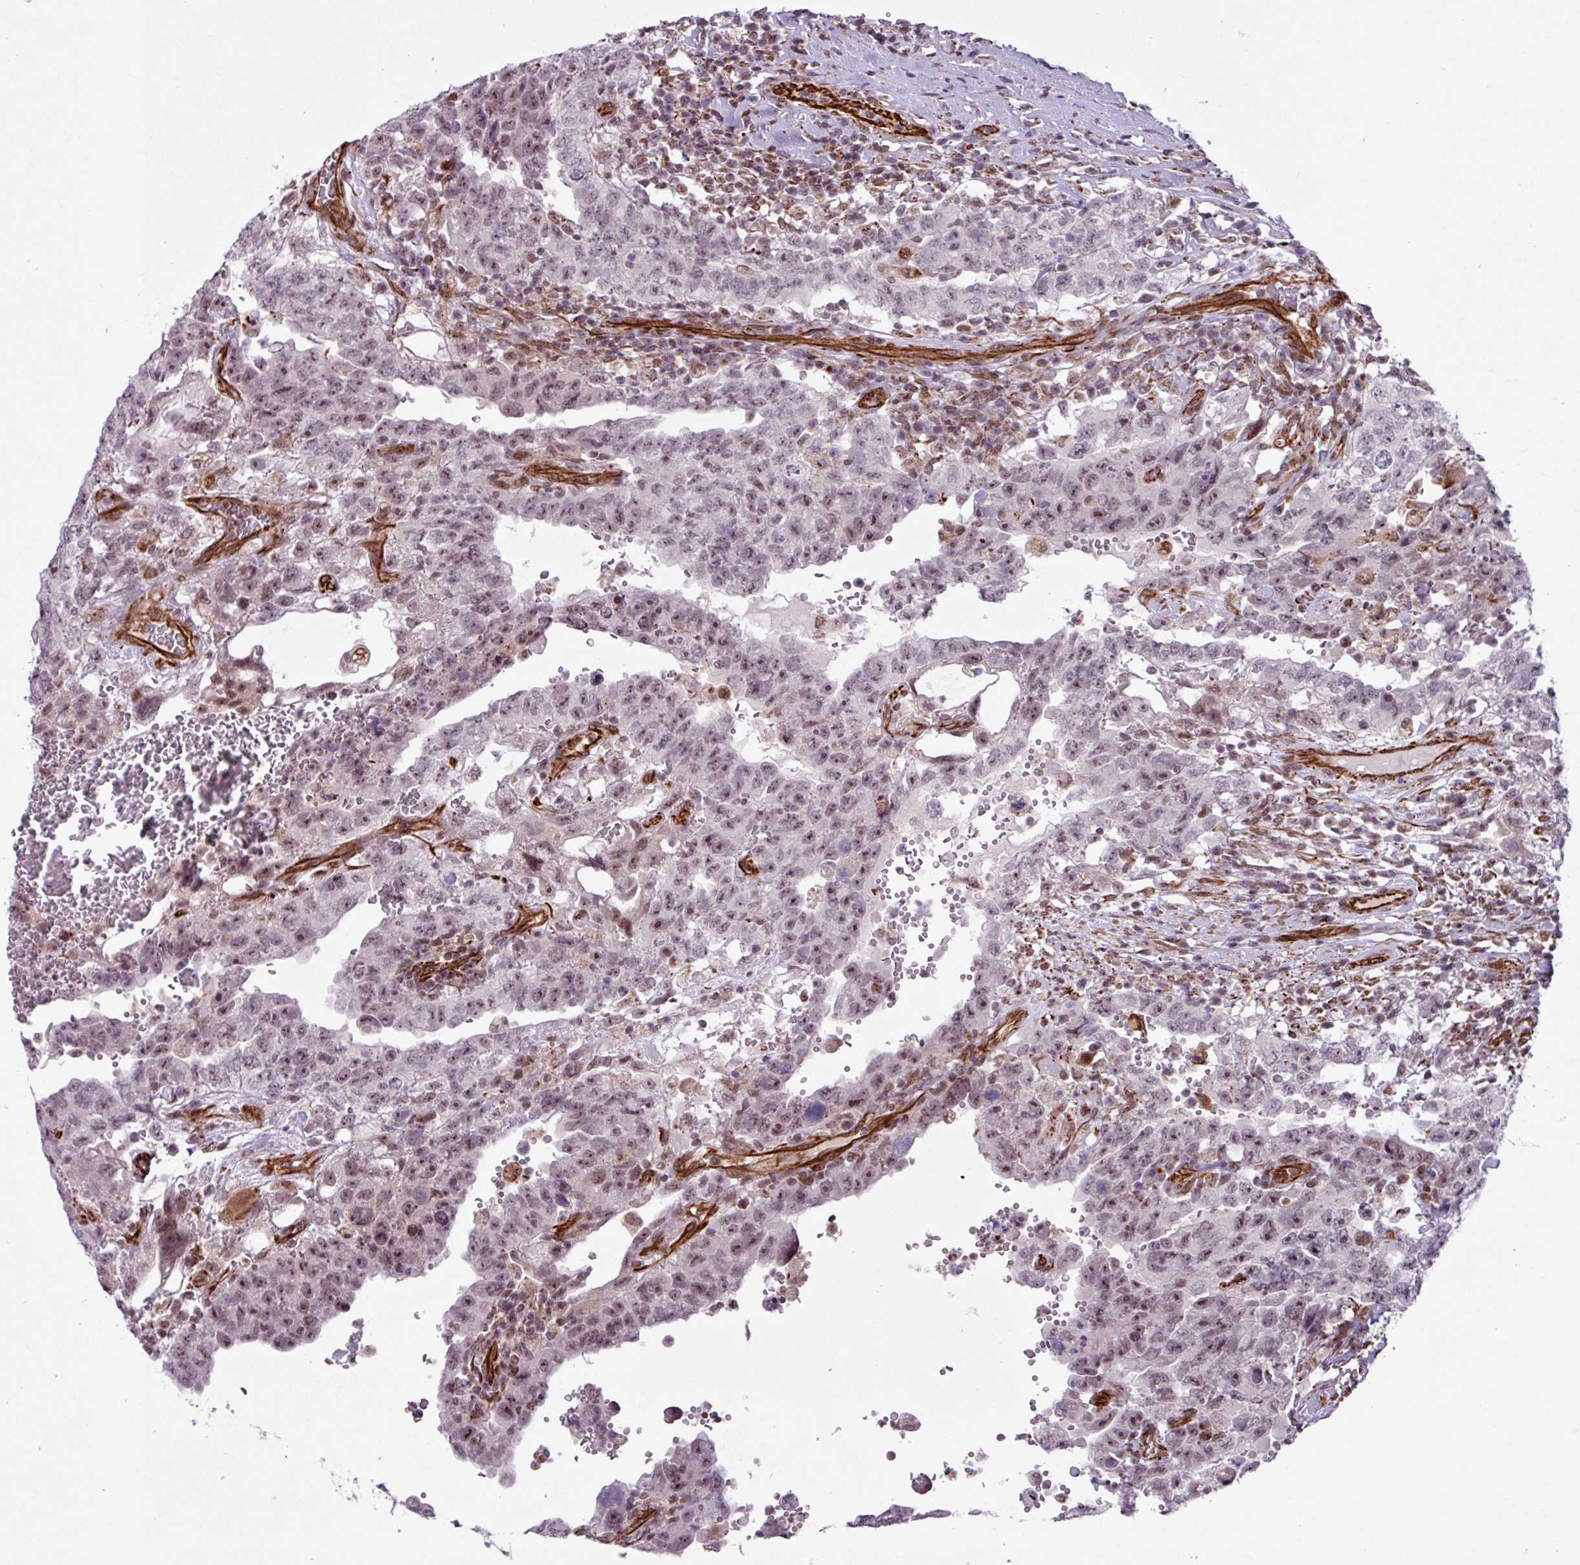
{"staining": {"intensity": "weak", "quantity": ">75%", "location": "nuclear"}, "tissue": "testis cancer", "cell_type": "Tumor cells", "image_type": "cancer", "snomed": [{"axis": "morphology", "description": "Carcinoma, Embryonal, NOS"}, {"axis": "topography", "description": "Testis"}], "caption": "The immunohistochemical stain shows weak nuclear positivity in tumor cells of testis embryonal carcinoma tissue.", "gene": "CHD3", "patient": {"sex": "male", "age": 26}}